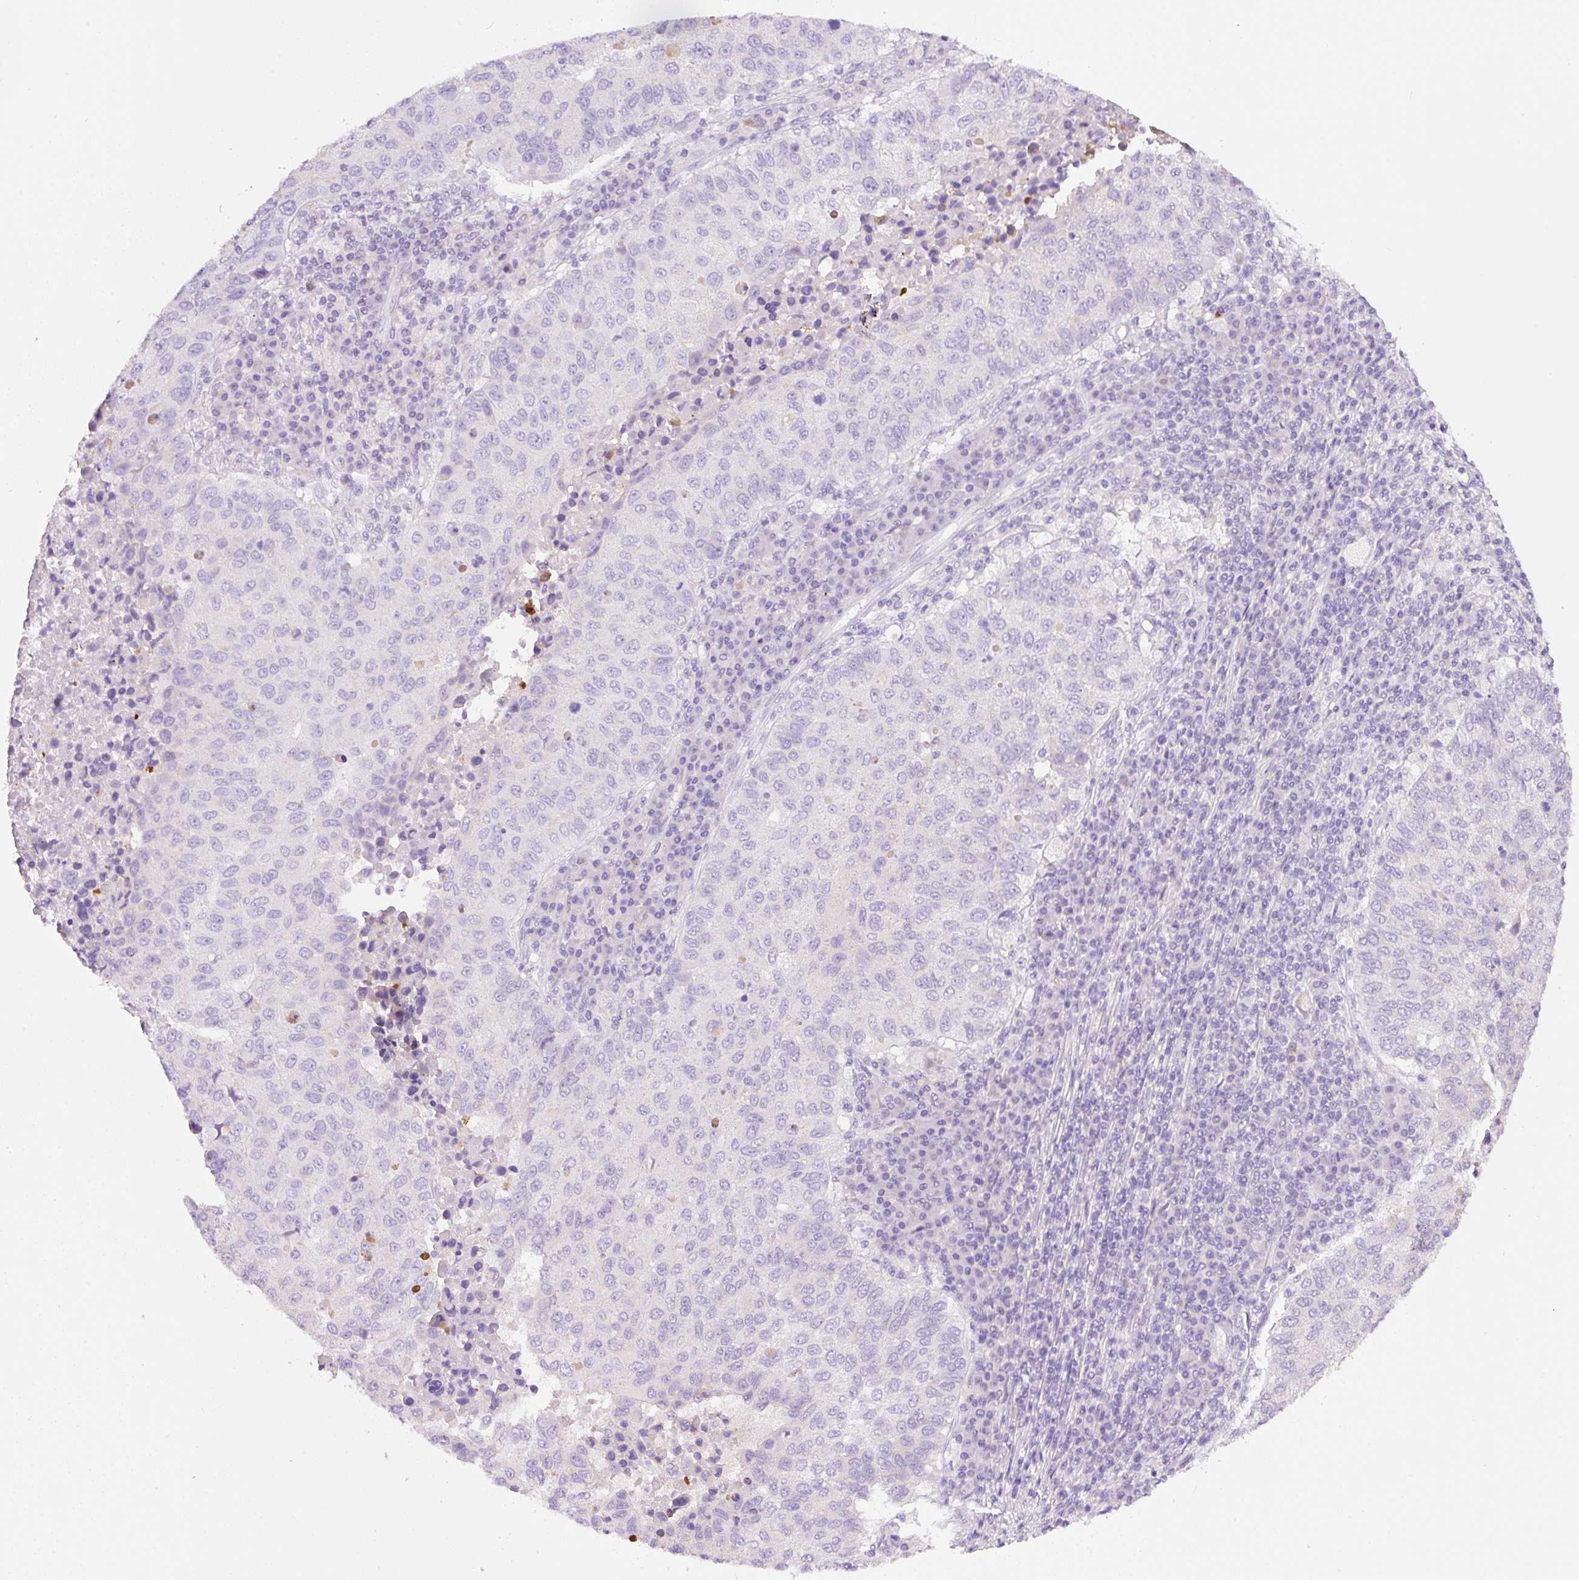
{"staining": {"intensity": "negative", "quantity": "none", "location": "none"}, "tissue": "lung cancer", "cell_type": "Tumor cells", "image_type": "cancer", "snomed": [{"axis": "morphology", "description": "Squamous cell carcinoma, NOS"}, {"axis": "topography", "description": "Lung"}], "caption": "There is no significant positivity in tumor cells of squamous cell carcinoma (lung). The staining is performed using DAB (3,3'-diaminobenzidine) brown chromogen with nuclei counter-stained in using hematoxylin.", "gene": "NDST3", "patient": {"sex": "male", "age": 73}}